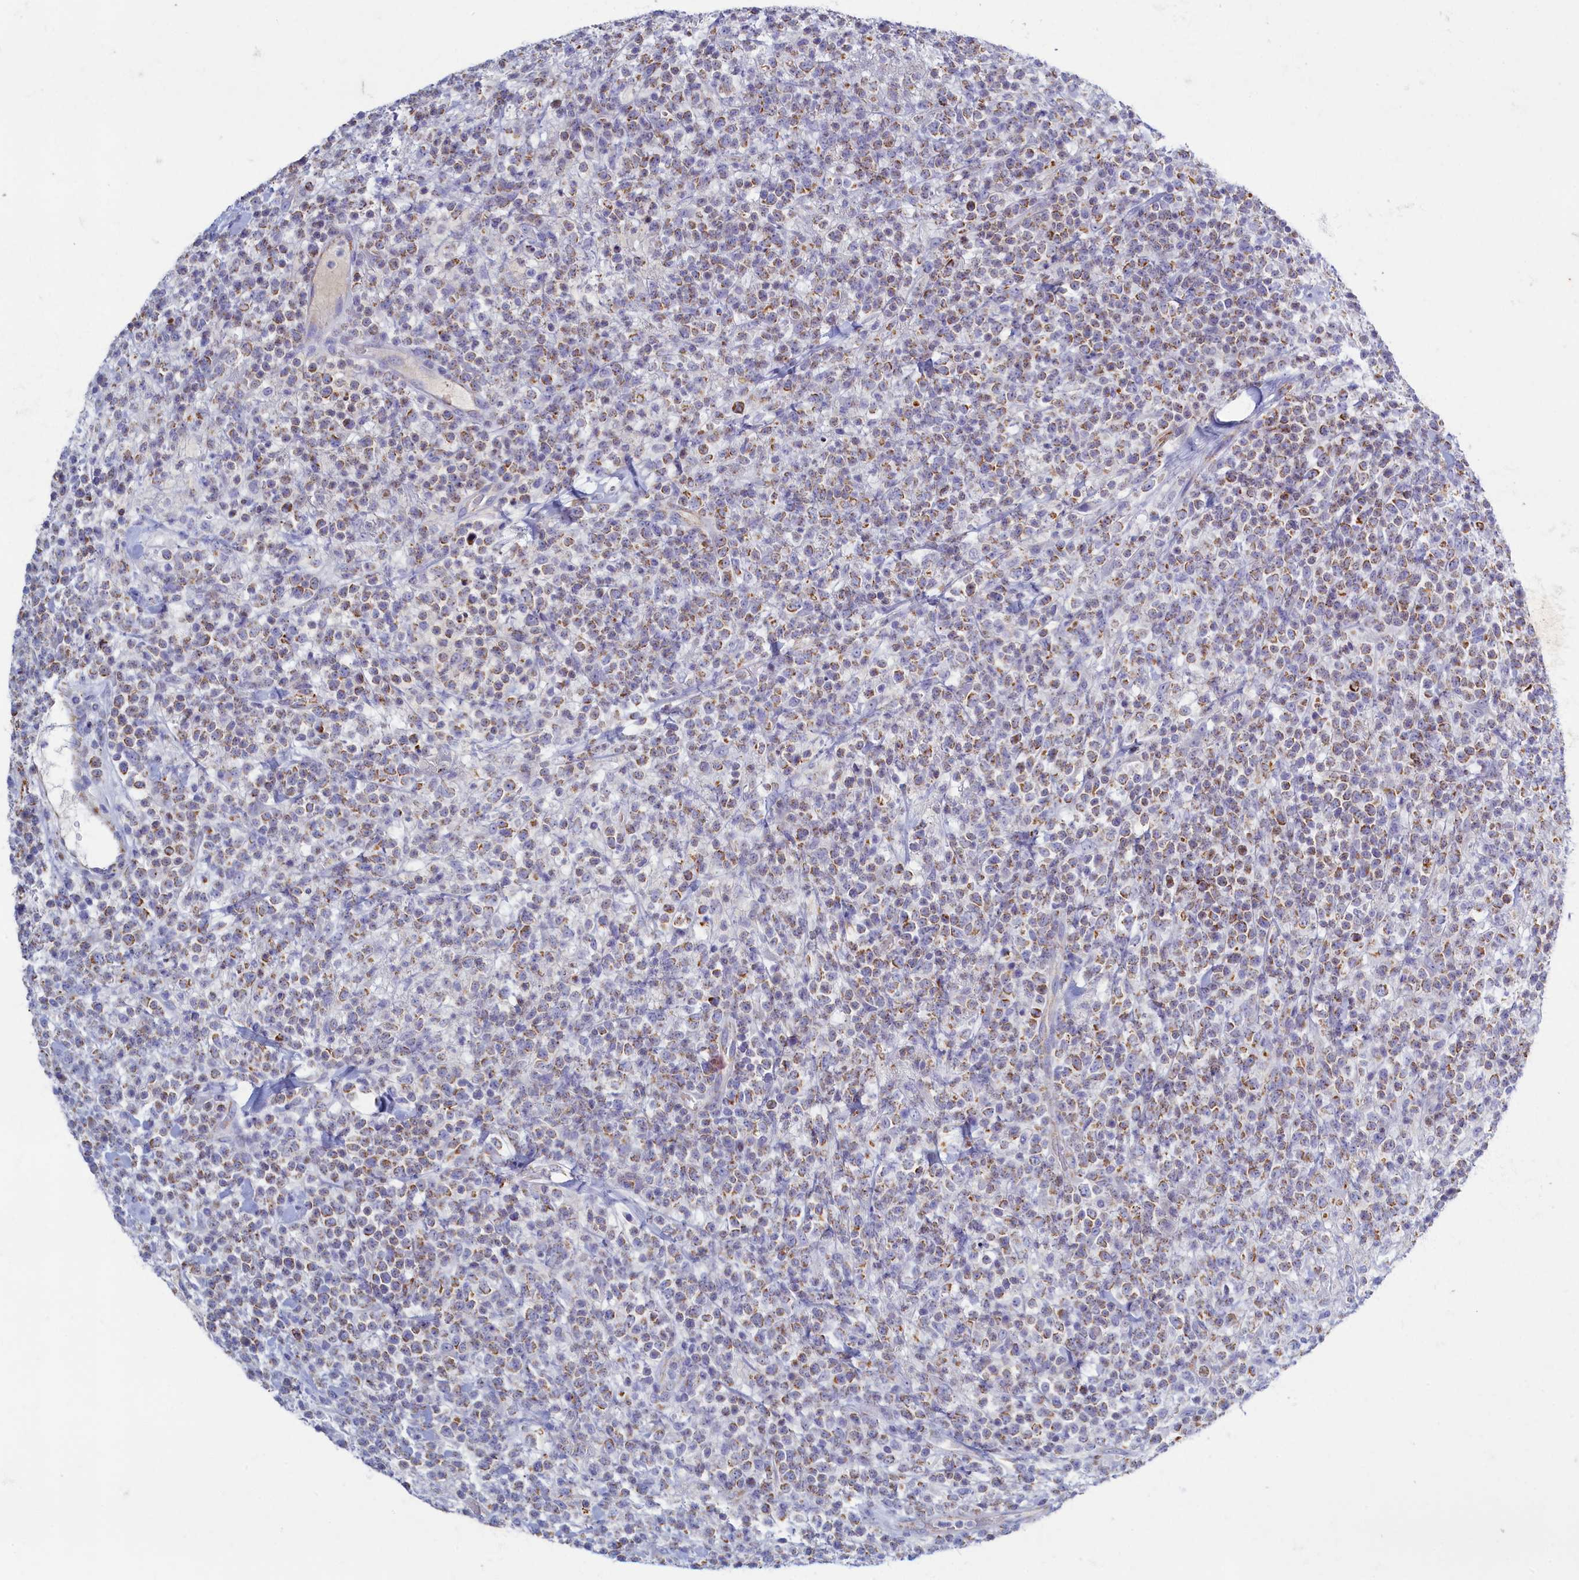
{"staining": {"intensity": "moderate", "quantity": ">75%", "location": "cytoplasmic/membranous"}, "tissue": "lymphoma", "cell_type": "Tumor cells", "image_type": "cancer", "snomed": [{"axis": "morphology", "description": "Malignant lymphoma, non-Hodgkin's type, High grade"}, {"axis": "topography", "description": "Colon"}], "caption": "Tumor cells show moderate cytoplasmic/membranous expression in approximately >75% of cells in high-grade malignant lymphoma, non-Hodgkin's type.", "gene": "OCIAD2", "patient": {"sex": "female", "age": 53}}